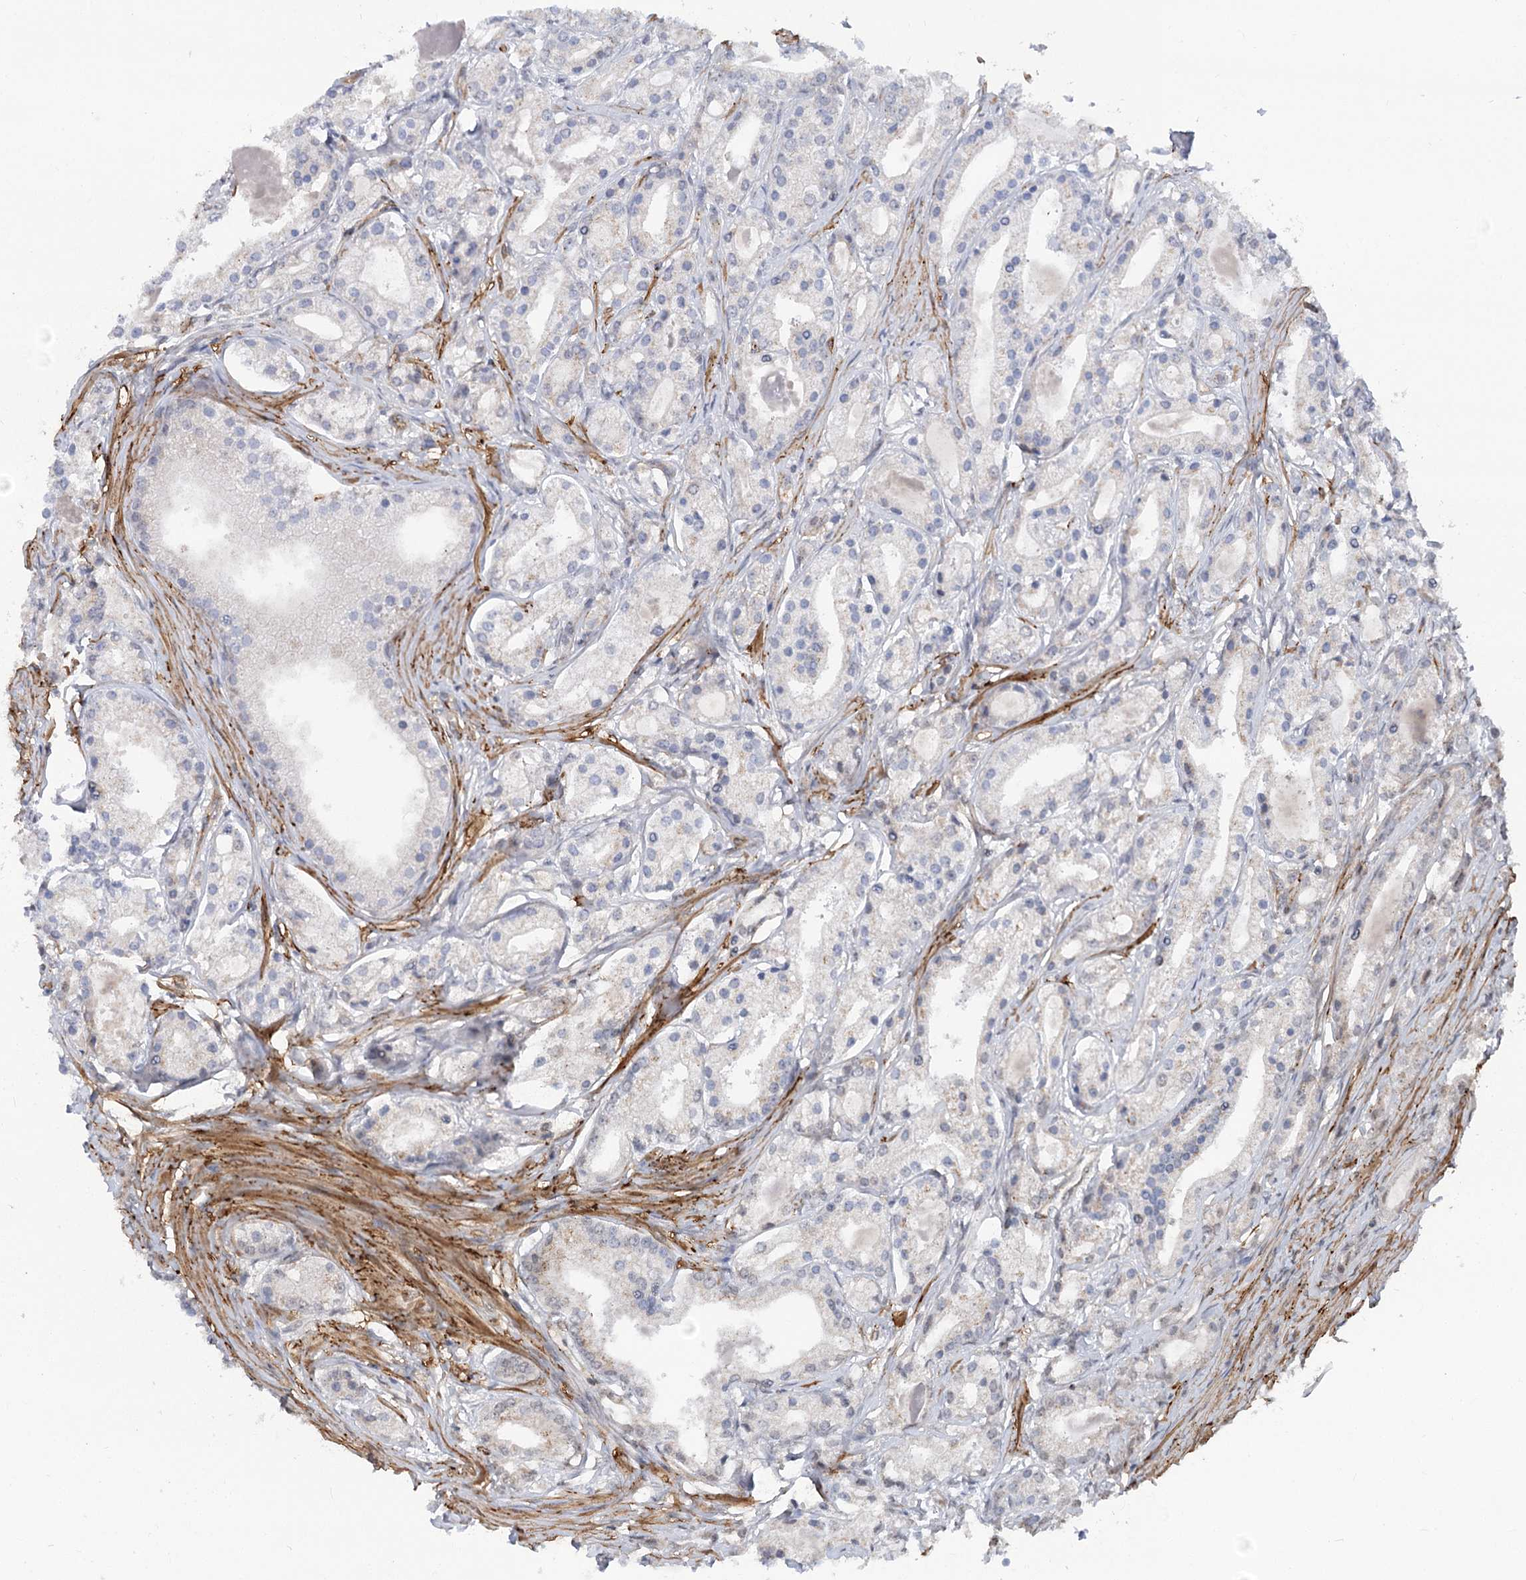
{"staining": {"intensity": "weak", "quantity": "25%-75%", "location": "cytoplasmic/membranous"}, "tissue": "prostate cancer", "cell_type": "Tumor cells", "image_type": "cancer", "snomed": [{"axis": "morphology", "description": "Adenocarcinoma, High grade"}, {"axis": "topography", "description": "Prostate"}], "caption": "A low amount of weak cytoplasmic/membranous staining is present in about 25%-75% of tumor cells in prostate cancer (adenocarcinoma (high-grade)) tissue. (DAB = brown stain, brightfield microscopy at high magnification).", "gene": "GNL3L", "patient": {"sex": "male", "age": 59}}